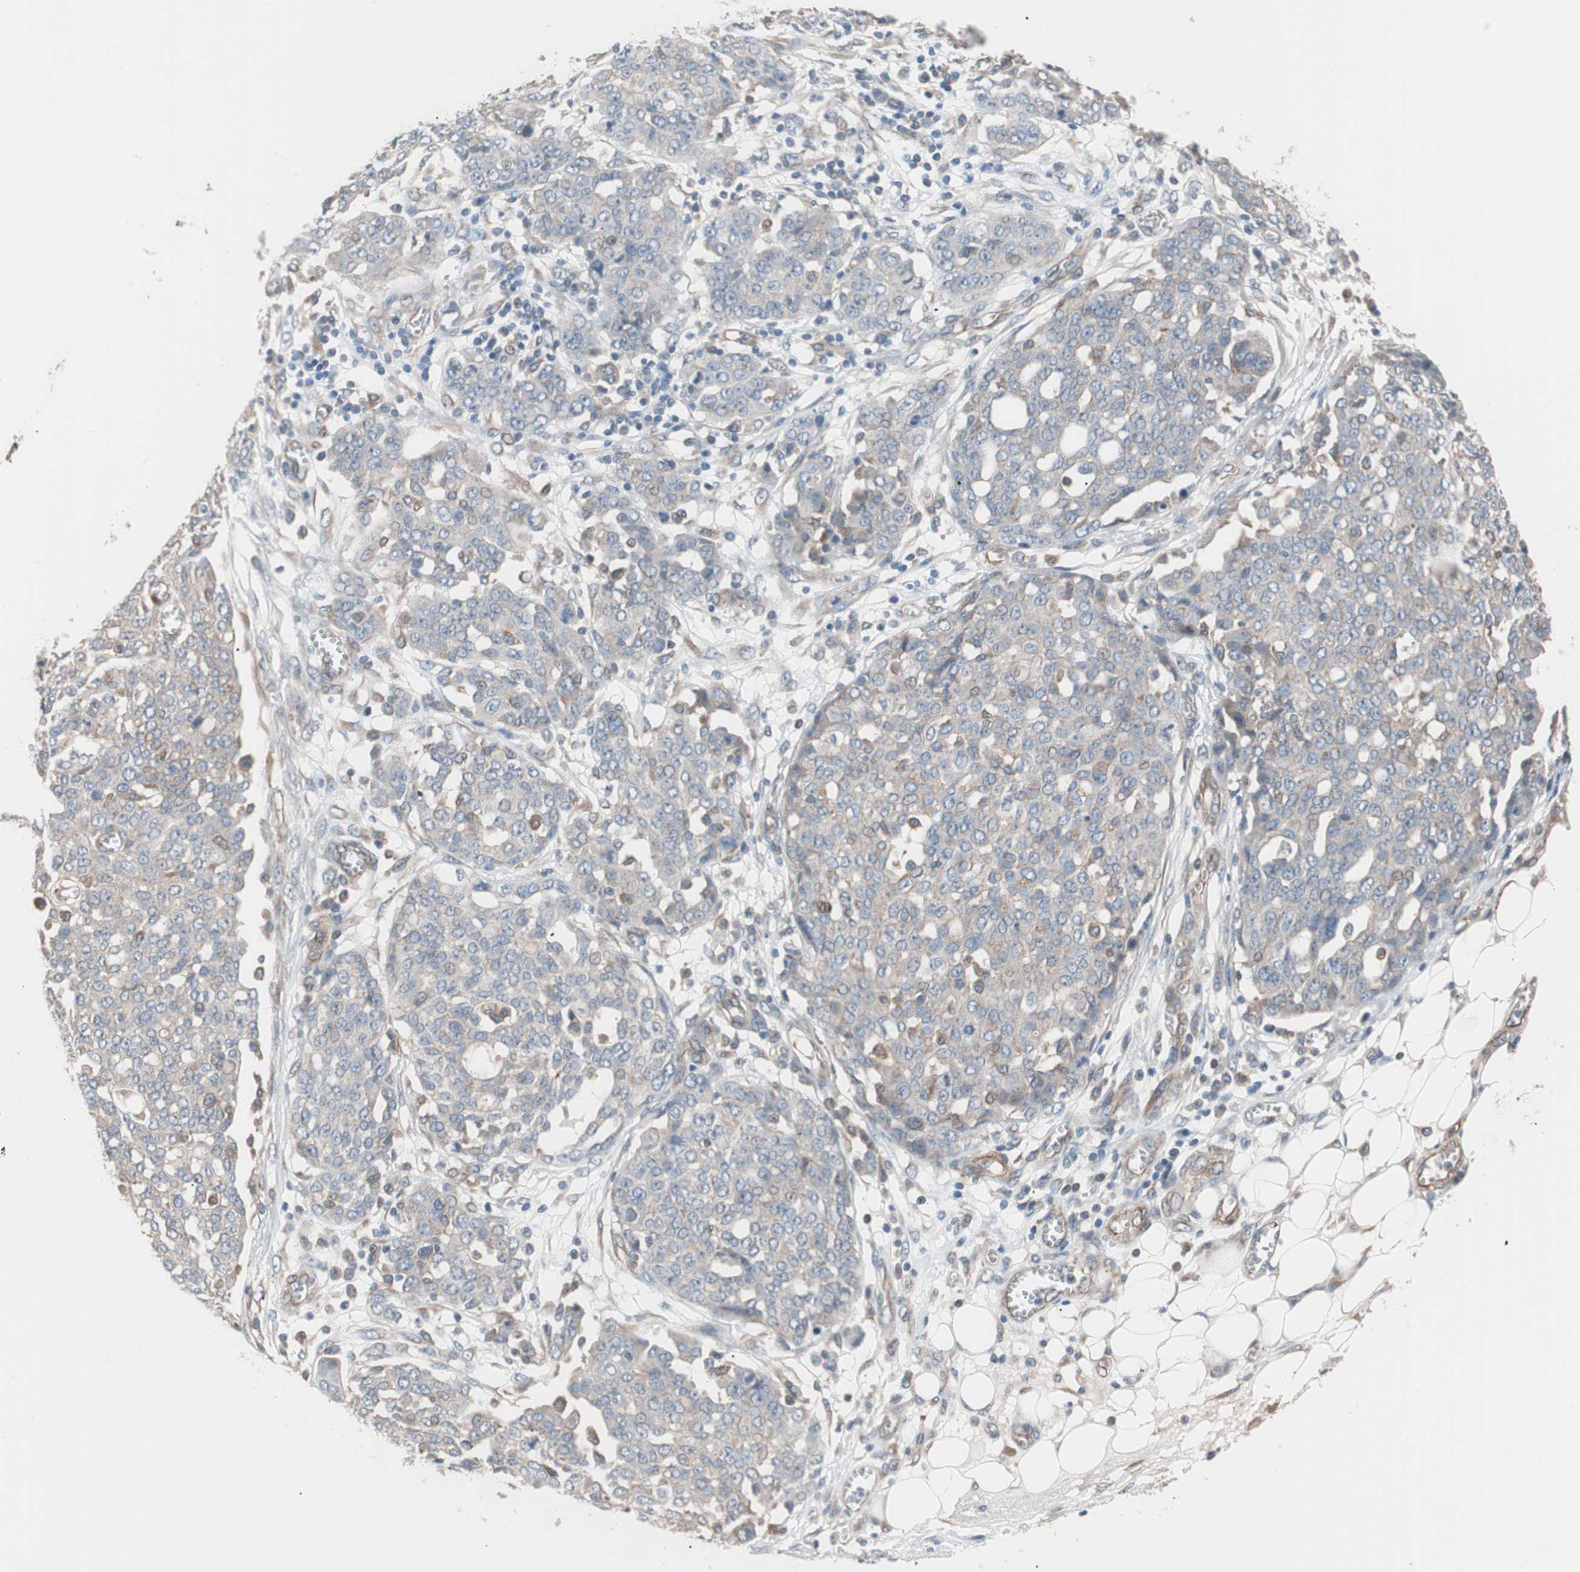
{"staining": {"intensity": "weak", "quantity": "<25%", "location": "cytoplasmic/membranous"}, "tissue": "ovarian cancer", "cell_type": "Tumor cells", "image_type": "cancer", "snomed": [{"axis": "morphology", "description": "Cystadenocarcinoma, serous, NOS"}, {"axis": "topography", "description": "Soft tissue"}, {"axis": "topography", "description": "Ovary"}], "caption": "Serous cystadenocarcinoma (ovarian) stained for a protein using immunohistochemistry exhibits no expression tumor cells.", "gene": "SMG1", "patient": {"sex": "female", "age": 57}}